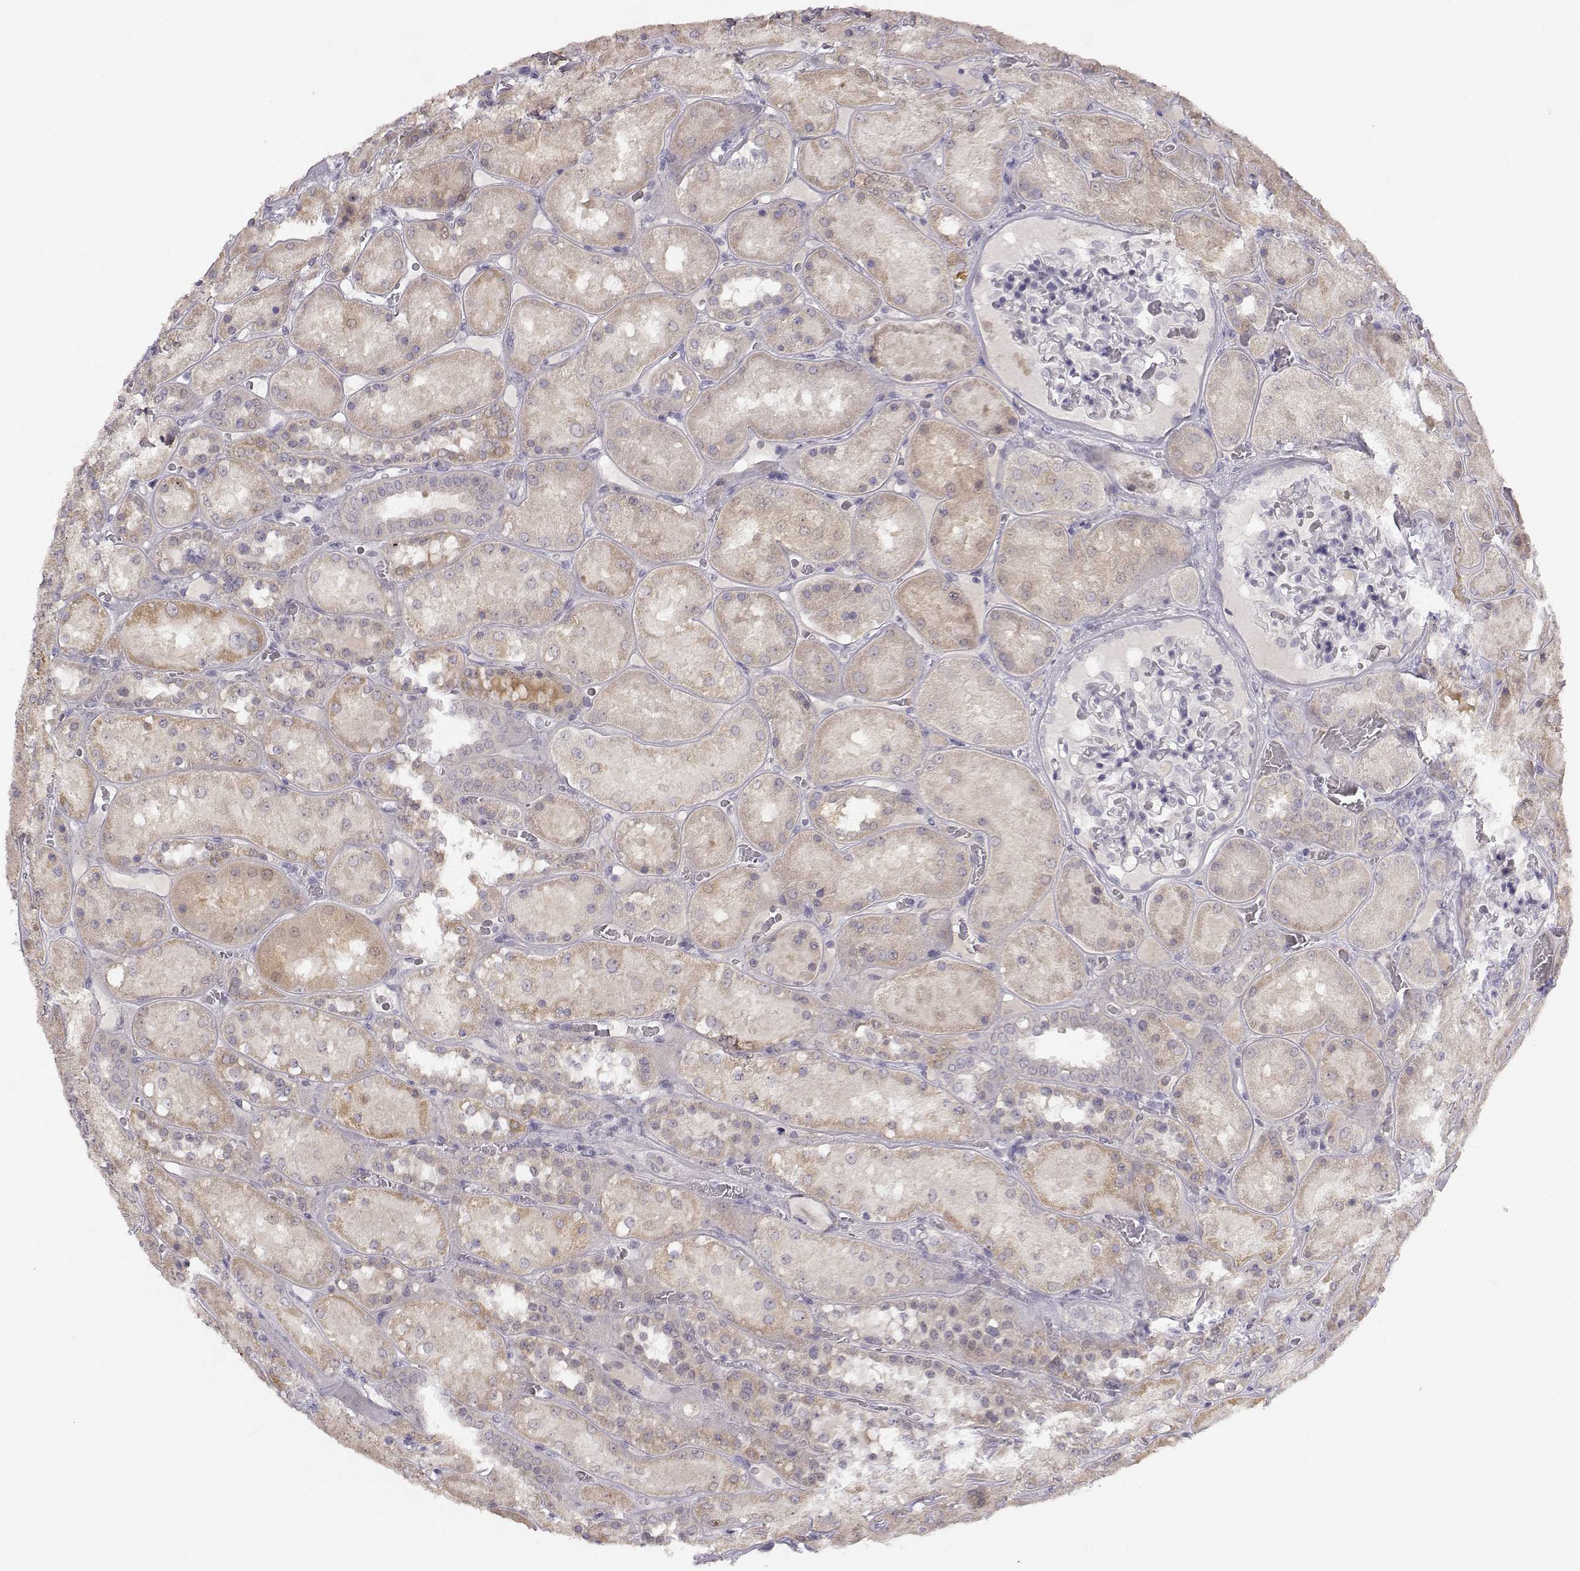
{"staining": {"intensity": "negative", "quantity": "none", "location": "none"}, "tissue": "kidney", "cell_type": "Cells in glomeruli", "image_type": "normal", "snomed": [{"axis": "morphology", "description": "Normal tissue, NOS"}, {"axis": "topography", "description": "Kidney"}], "caption": "Cells in glomeruli show no significant expression in normal kidney.", "gene": "ACSL6", "patient": {"sex": "male", "age": 73}}